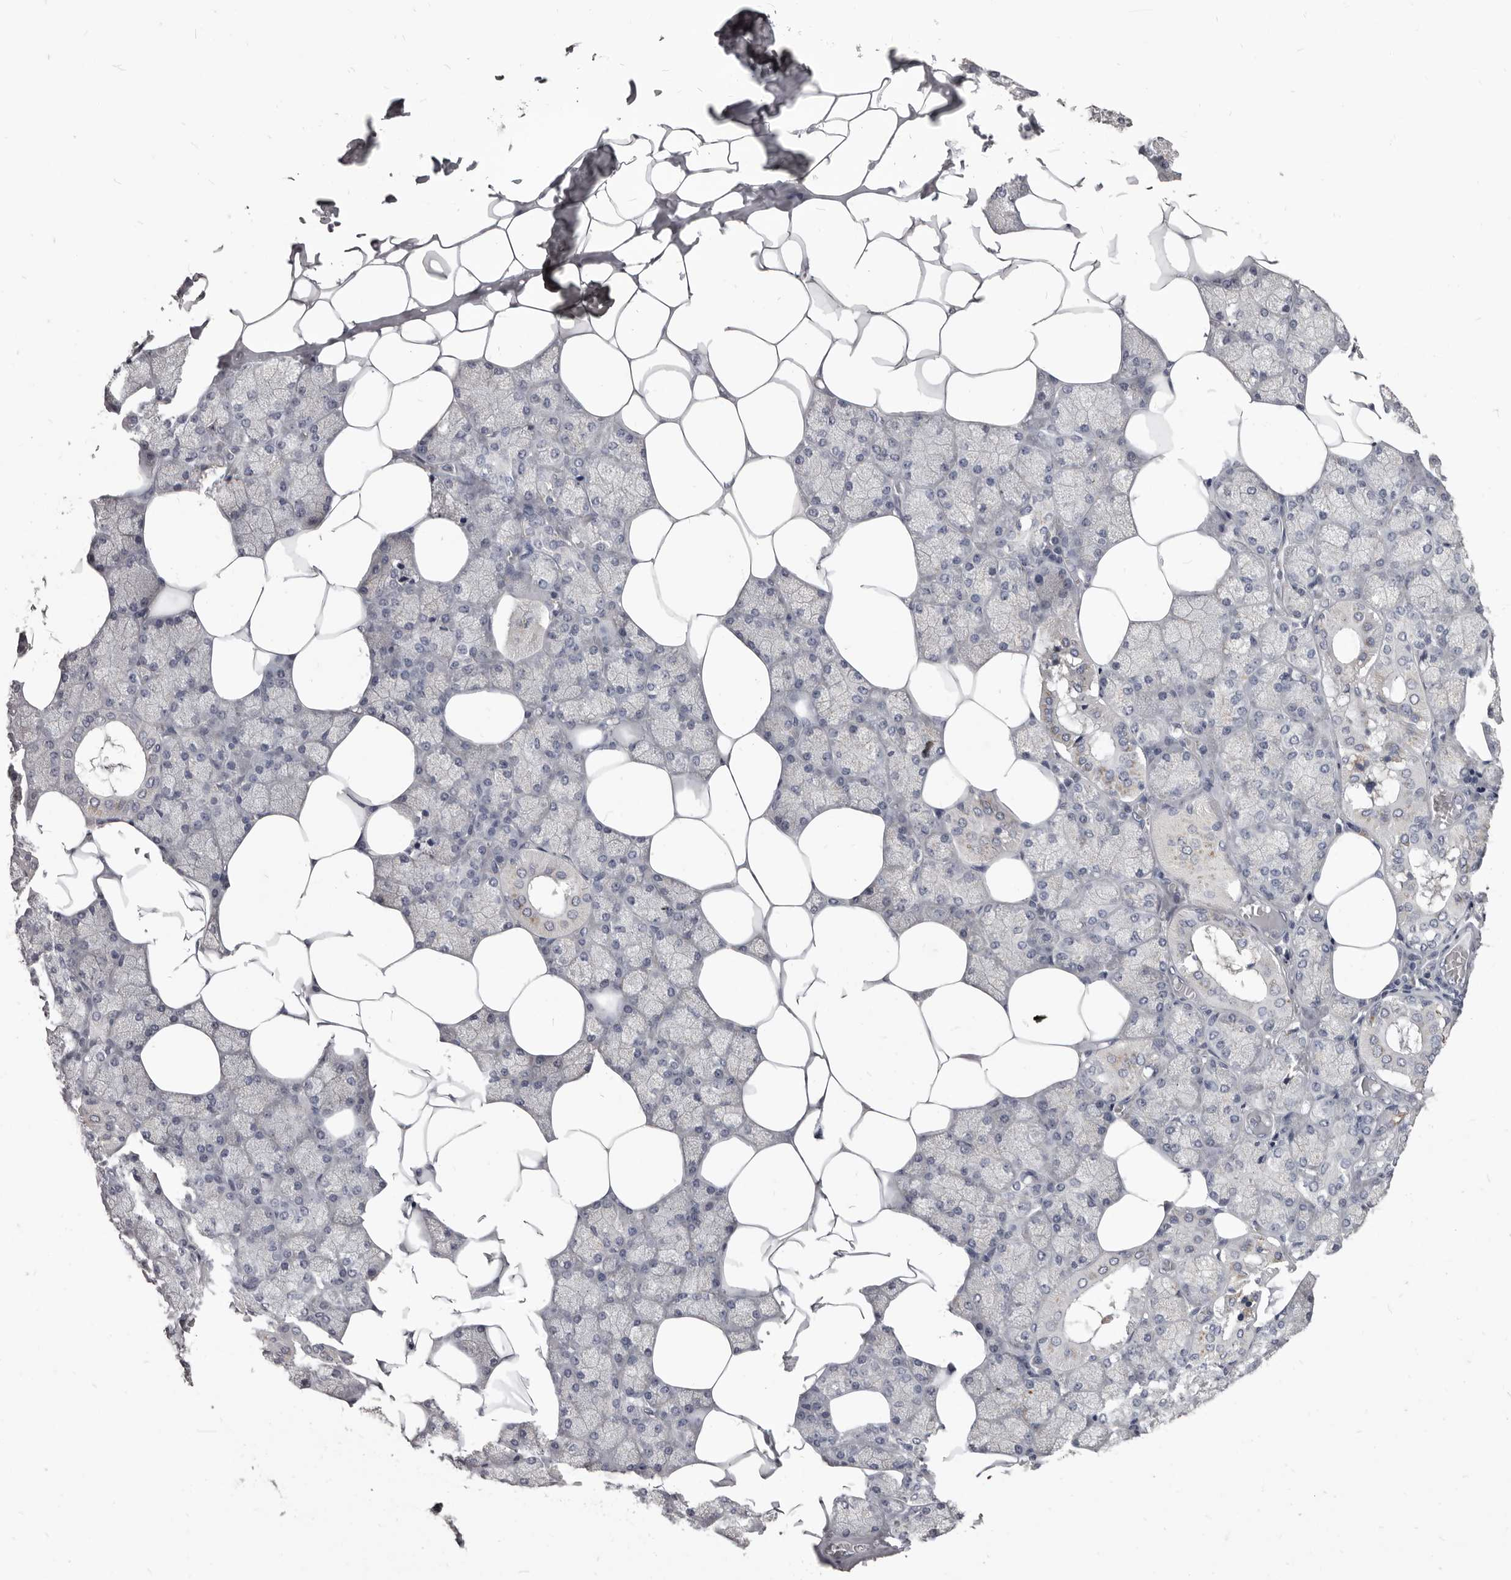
{"staining": {"intensity": "negative", "quantity": "none", "location": "none"}, "tissue": "salivary gland", "cell_type": "Glandular cells", "image_type": "normal", "snomed": [{"axis": "morphology", "description": "Normal tissue, NOS"}, {"axis": "topography", "description": "Salivary gland"}], "caption": "Immunohistochemistry photomicrograph of benign salivary gland: salivary gland stained with DAB displays no significant protein positivity in glandular cells.", "gene": "PI4K2A", "patient": {"sex": "male", "age": 62}}